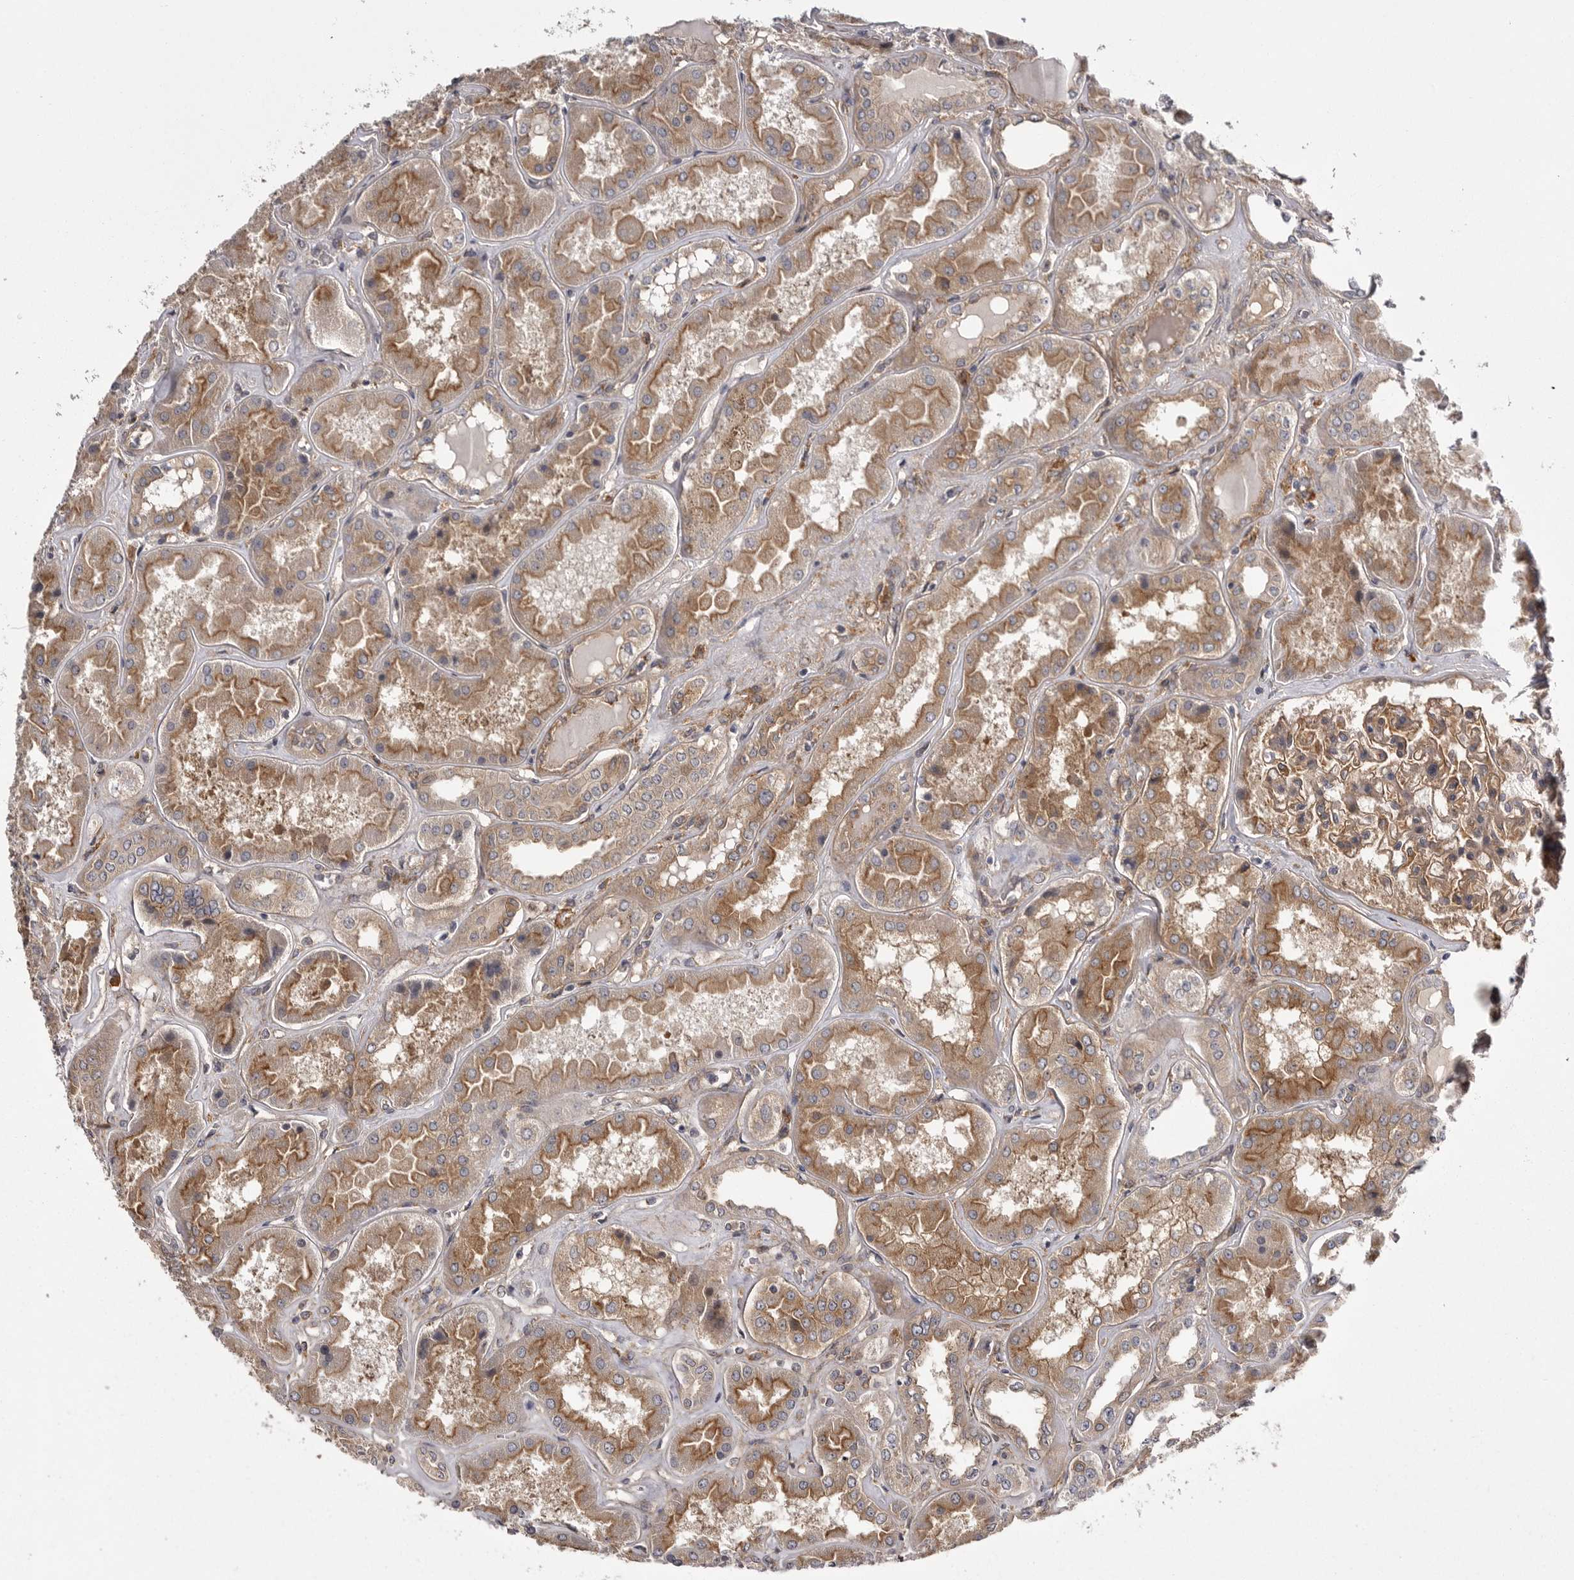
{"staining": {"intensity": "moderate", "quantity": ">75%", "location": "cytoplasmic/membranous"}, "tissue": "kidney", "cell_type": "Cells in glomeruli", "image_type": "normal", "snomed": [{"axis": "morphology", "description": "Normal tissue, NOS"}, {"axis": "topography", "description": "Kidney"}], "caption": "Approximately >75% of cells in glomeruli in normal kidney exhibit moderate cytoplasmic/membranous protein positivity as visualized by brown immunohistochemical staining.", "gene": "OSBPL9", "patient": {"sex": "female", "age": 56}}